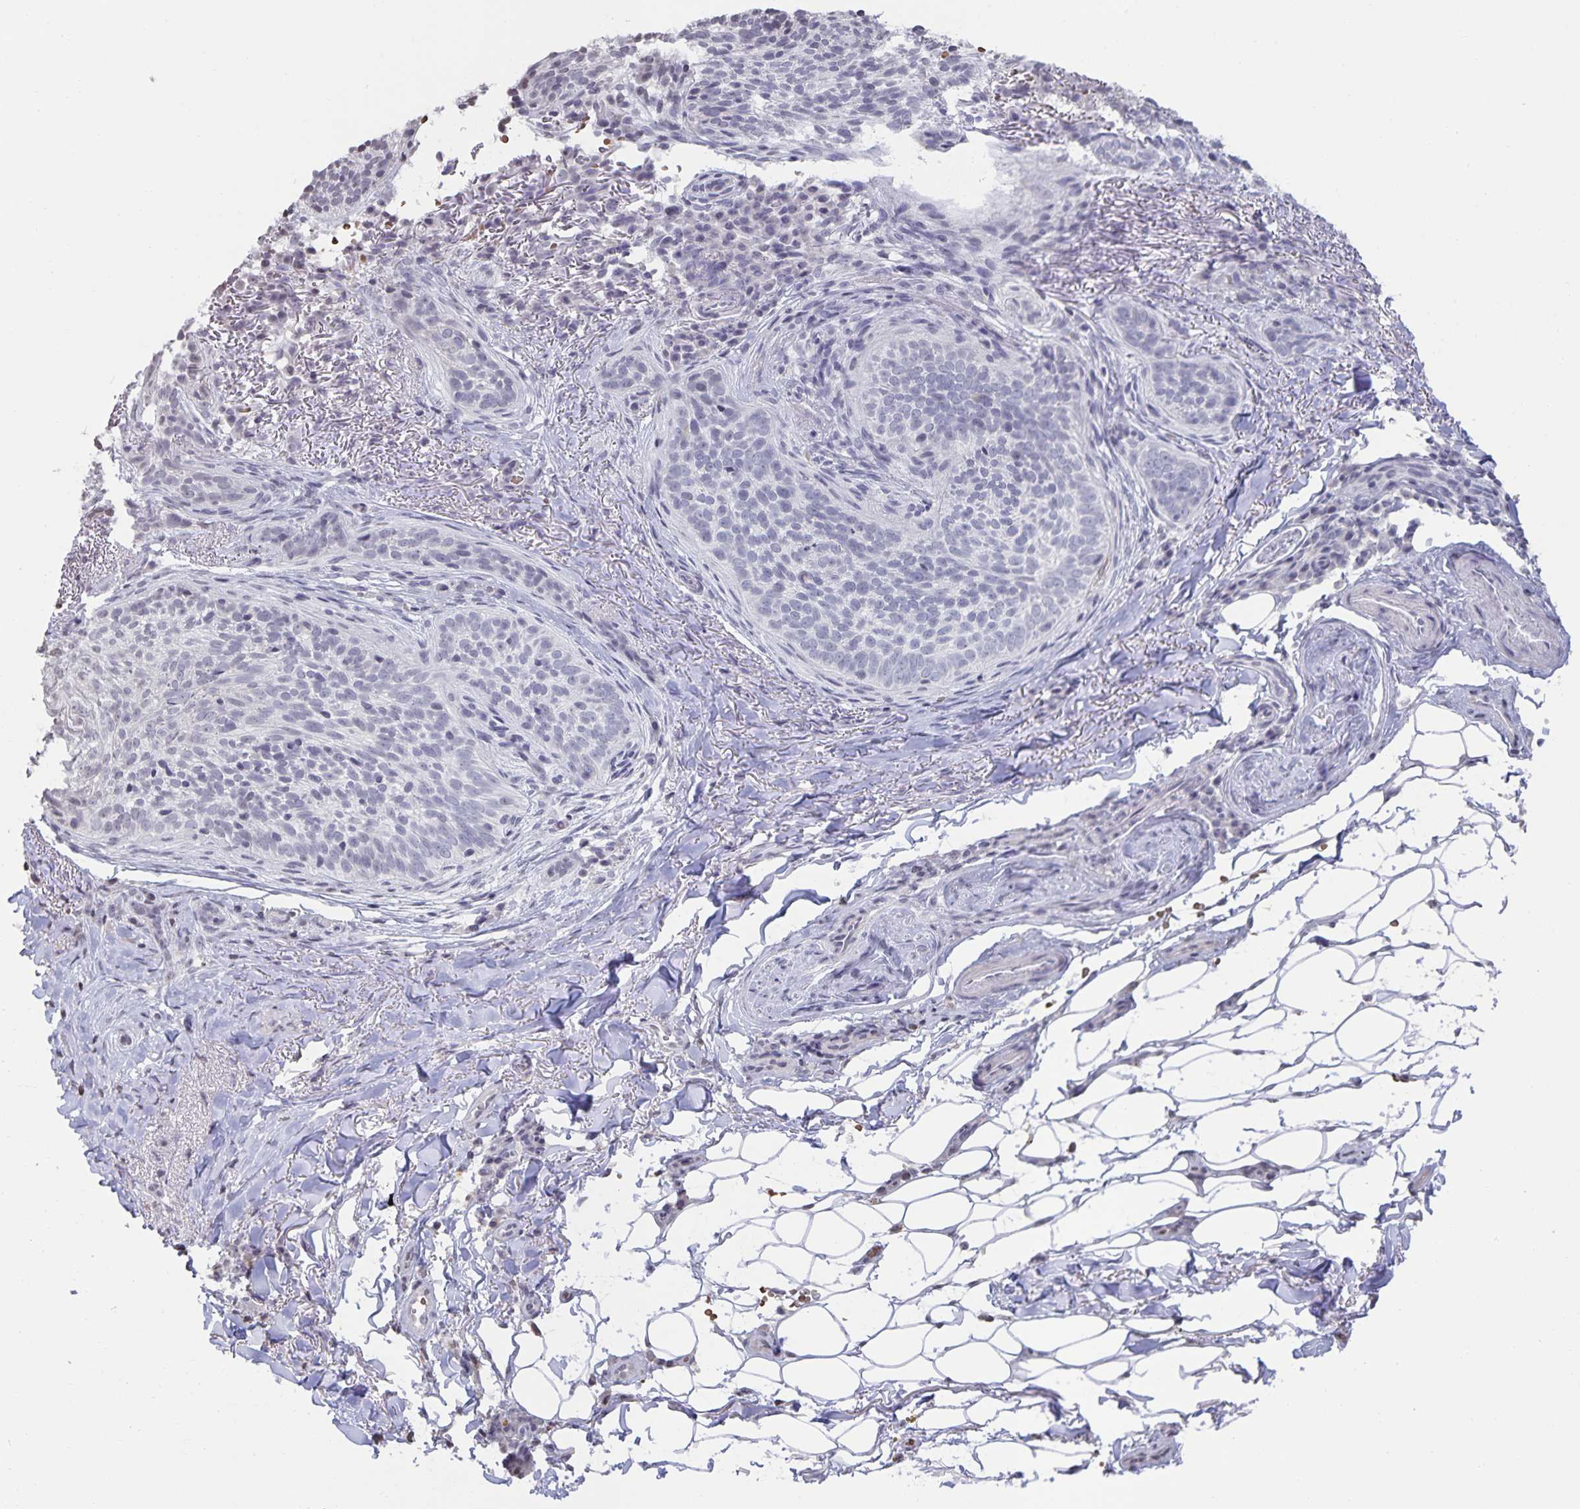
{"staining": {"intensity": "negative", "quantity": "none", "location": "none"}, "tissue": "skin cancer", "cell_type": "Tumor cells", "image_type": "cancer", "snomed": [{"axis": "morphology", "description": "Basal cell carcinoma"}, {"axis": "topography", "description": "Skin"}, {"axis": "topography", "description": "Skin of head"}], "caption": "Skin basal cell carcinoma was stained to show a protein in brown. There is no significant expression in tumor cells. (Stains: DAB IHC with hematoxylin counter stain, Microscopy: brightfield microscopy at high magnification).", "gene": "AQP4", "patient": {"sex": "male", "age": 62}}